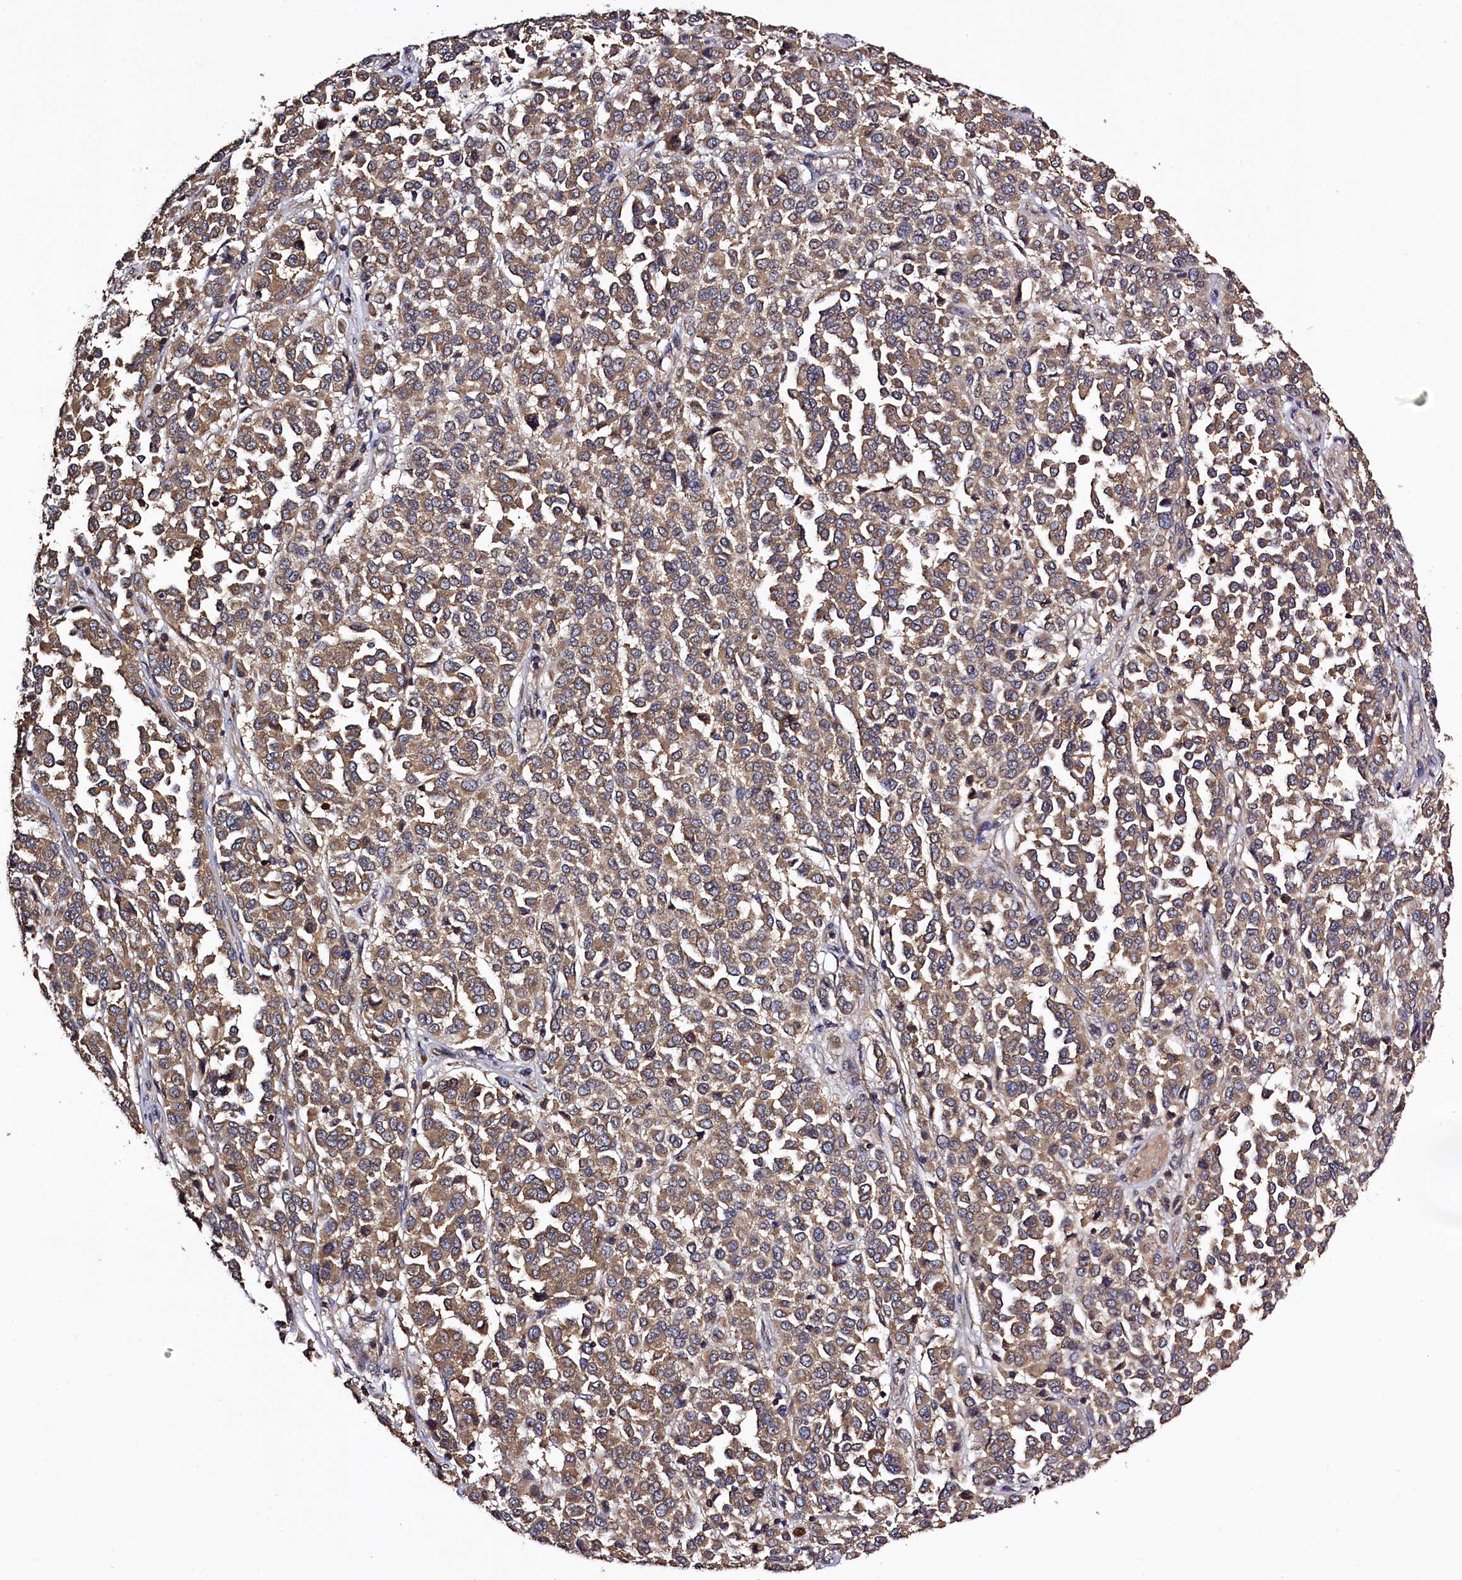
{"staining": {"intensity": "moderate", "quantity": ">75%", "location": "cytoplasmic/membranous"}, "tissue": "melanoma", "cell_type": "Tumor cells", "image_type": "cancer", "snomed": [{"axis": "morphology", "description": "Malignant melanoma, Metastatic site"}, {"axis": "topography", "description": "Pancreas"}], "caption": "Immunohistochemistry of human malignant melanoma (metastatic site) displays medium levels of moderate cytoplasmic/membranous expression in about >75% of tumor cells.", "gene": "KLC2", "patient": {"sex": "female", "age": 30}}